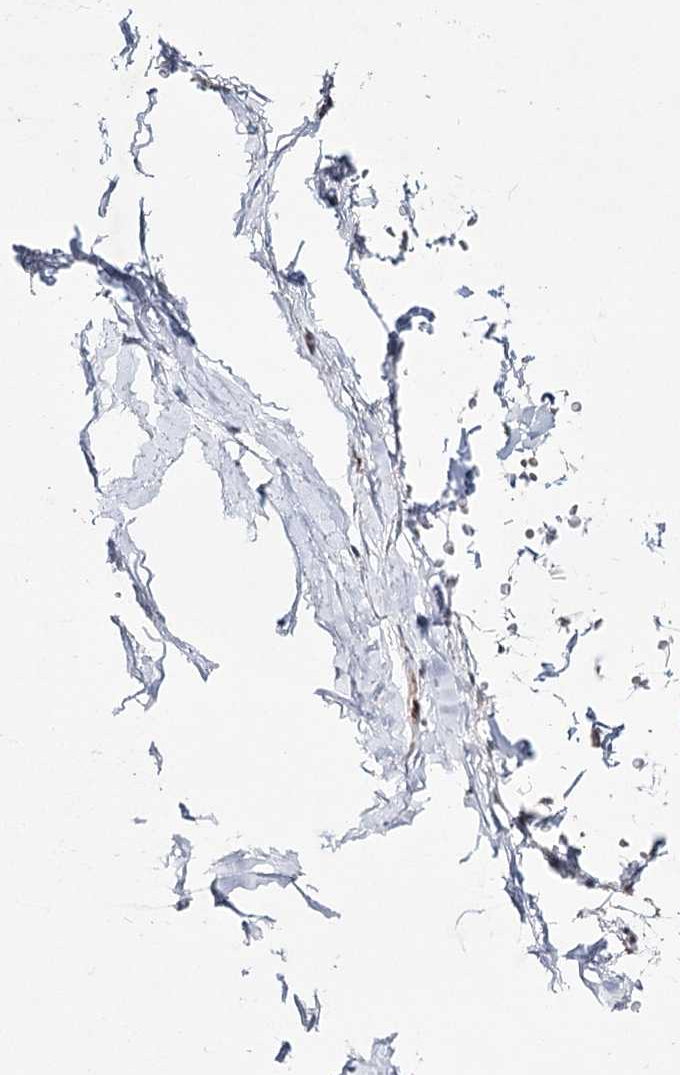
{"staining": {"intensity": "negative", "quantity": "none", "location": "none"}, "tissue": "adipose tissue", "cell_type": "Adipocytes", "image_type": "normal", "snomed": [{"axis": "morphology", "description": "Normal tissue, NOS"}, {"axis": "topography", "description": "Lymph node"}, {"axis": "topography", "description": "Bronchus"}], "caption": "Adipocytes show no significant positivity in normal adipose tissue. The staining is performed using DAB (3,3'-diaminobenzidine) brown chromogen with nuclei counter-stained in using hematoxylin.", "gene": "HOXC11", "patient": {"sex": "male", "age": 63}}